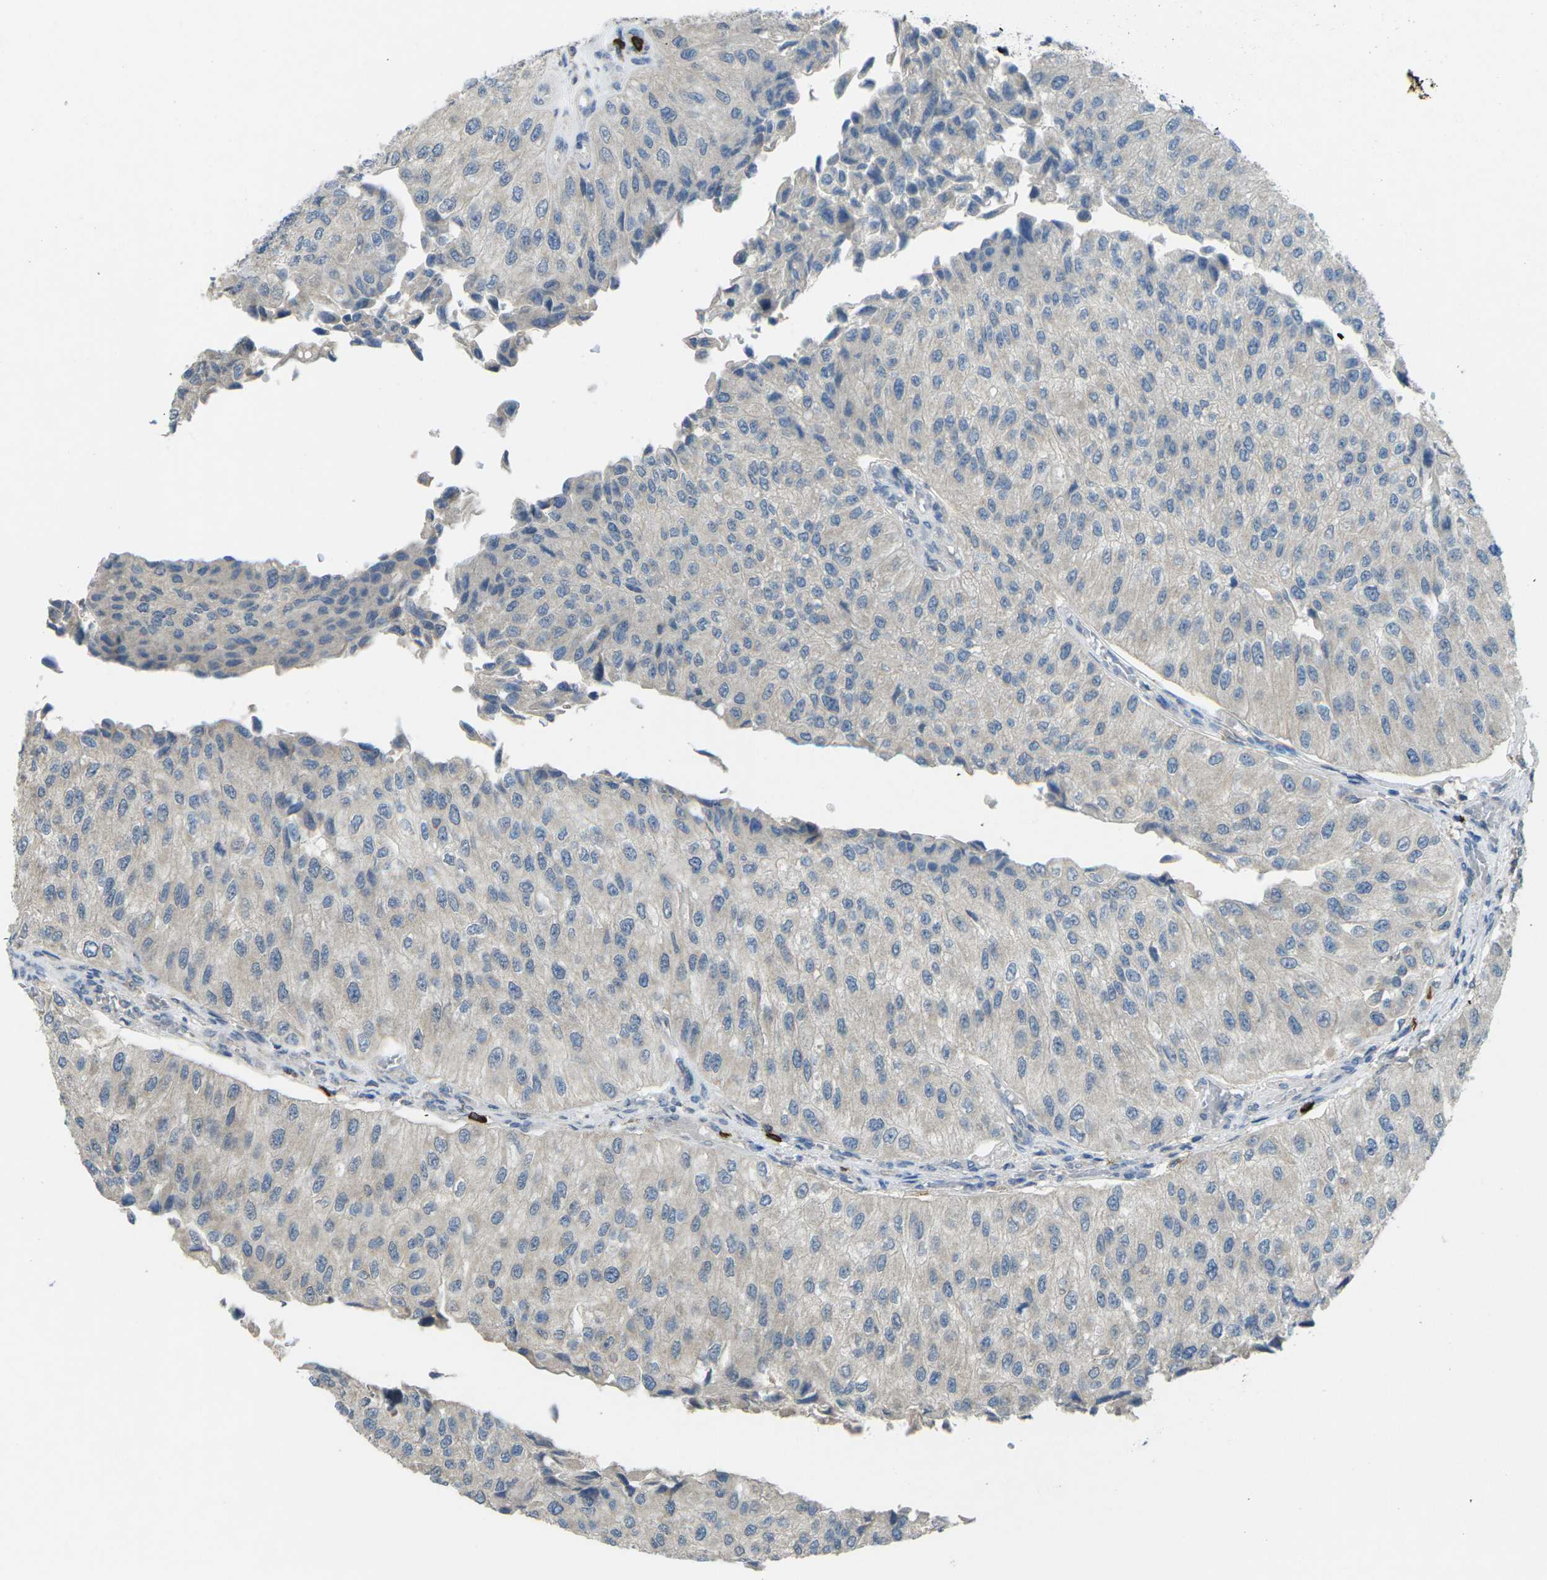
{"staining": {"intensity": "weak", "quantity": "<25%", "location": "cytoplasmic/membranous"}, "tissue": "urothelial cancer", "cell_type": "Tumor cells", "image_type": "cancer", "snomed": [{"axis": "morphology", "description": "Urothelial carcinoma, High grade"}, {"axis": "topography", "description": "Kidney"}, {"axis": "topography", "description": "Urinary bladder"}], "caption": "DAB (3,3'-diaminobenzidine) immunohistochemical staining of urothelial cancer displays no significant staining in tumor cells.", "gene": "CD19", "patient": {"sex": "male", "age": 77}}